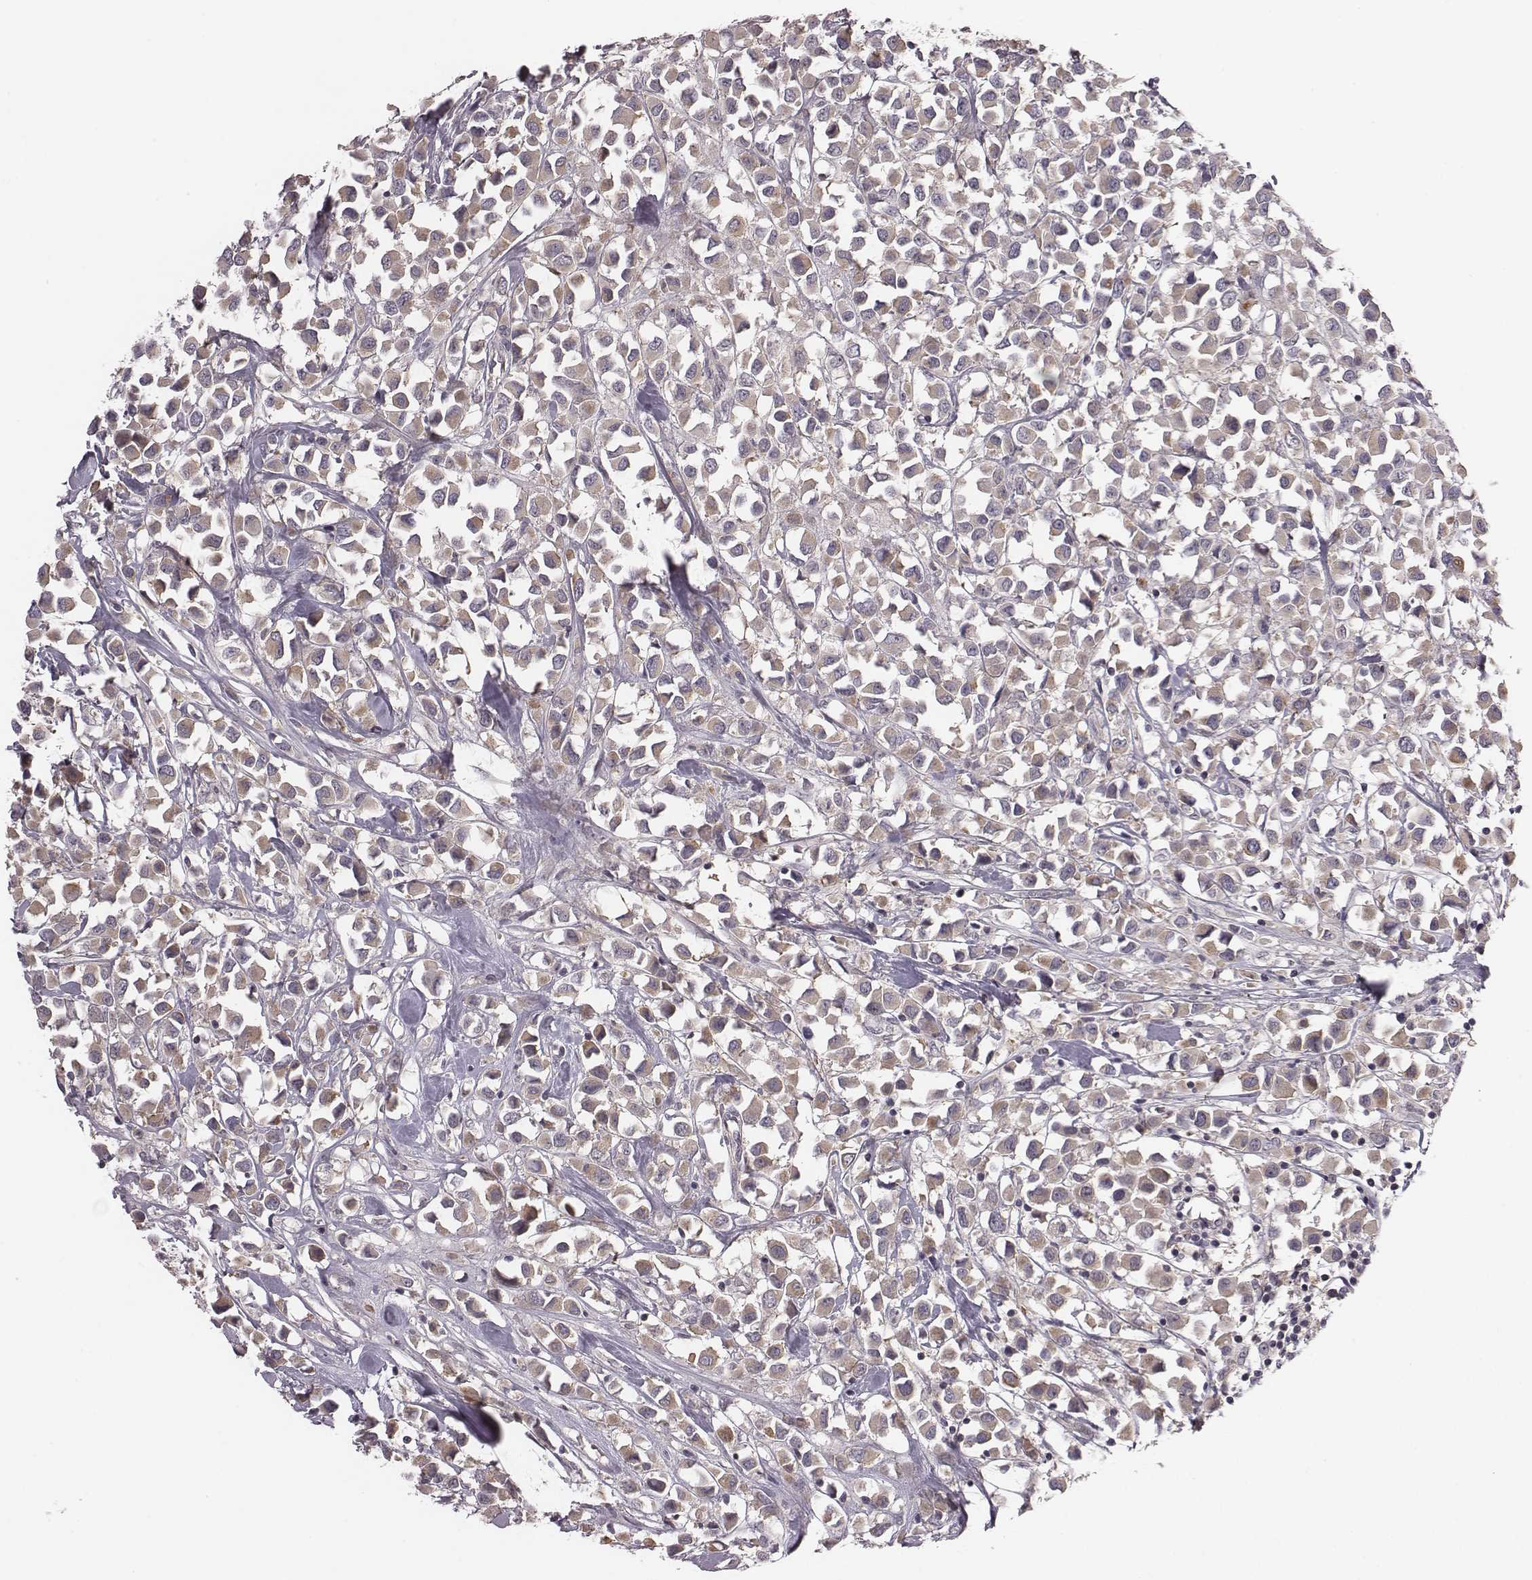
{"staining": {"intensity": "weak", "quantity": ">75%", "location": "cytoplasmic/membranous"}, "tissue": "breast cancer", "cell_type": "Tumor cells", "image_type": "cancer", "snomed": [{"axis": "morphology", "description": "Duct carcinoma"}, {"axis": "topography", "description": "Breast"}], "caption": "Weak cytoplasmic/membranous expression is appreciated in about >75% of tumor cells in breast cancer.", "gene": "BICDL1", "patient": {"sex": "female", "age": 61}}